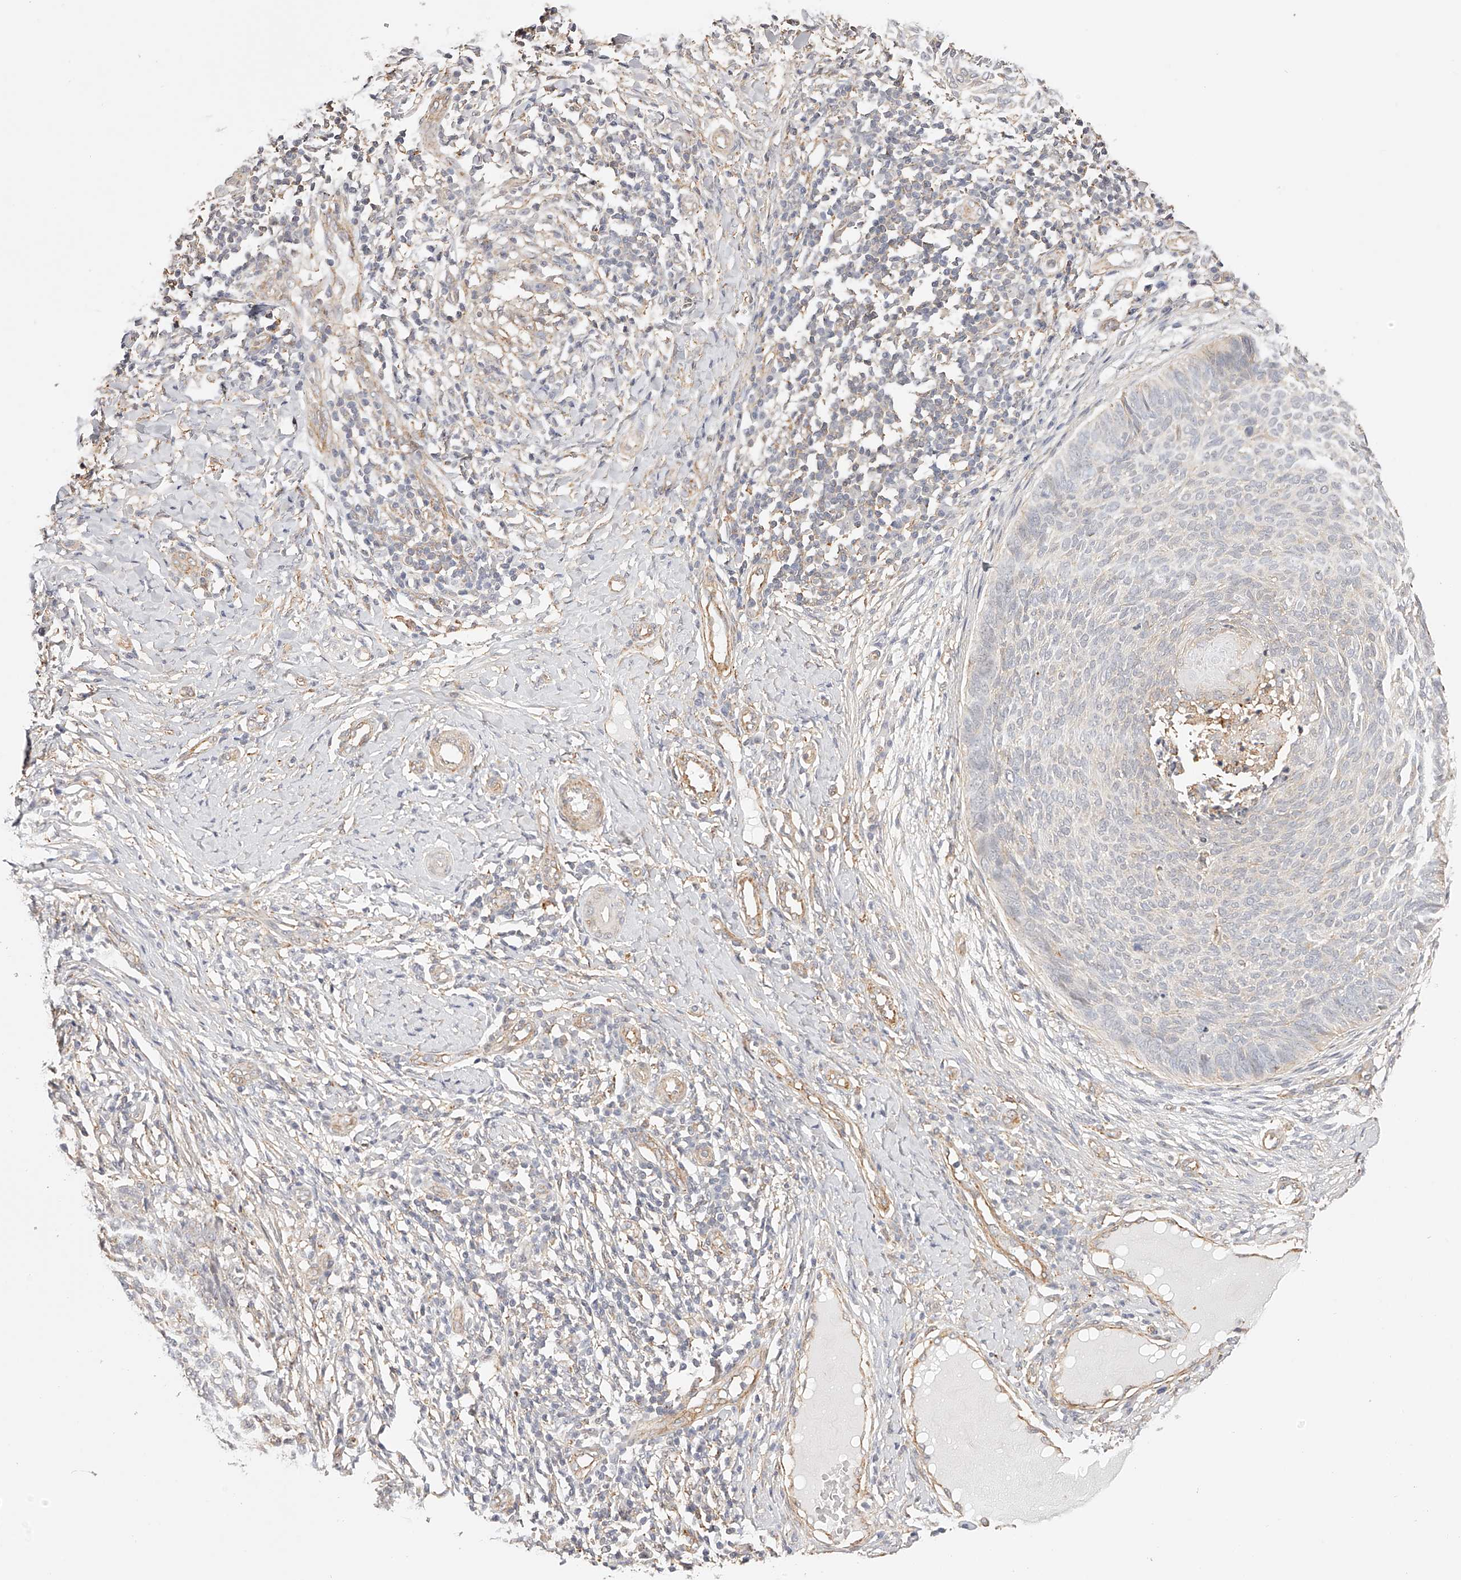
{"staining": {"intensity": "negative", "quantity": "none", "location": "none"}, "tissue": "skin cancer", "cell_type": "Tumor cells", "image_type": "cancer", "snomed": [{"axis": "morphology", "description": "Normal tissue, NOS"}, {"axis": "morphology", "description": "Basal cell carcinoma"}, {"axis": "topography", "description": "Skin"}], "caption": "Tumor cells are negative for protein expression in human skin cancer (basal cell carcinoma).", "gene": "SYNC", "patient": {"sex": "male", "age": 50}}